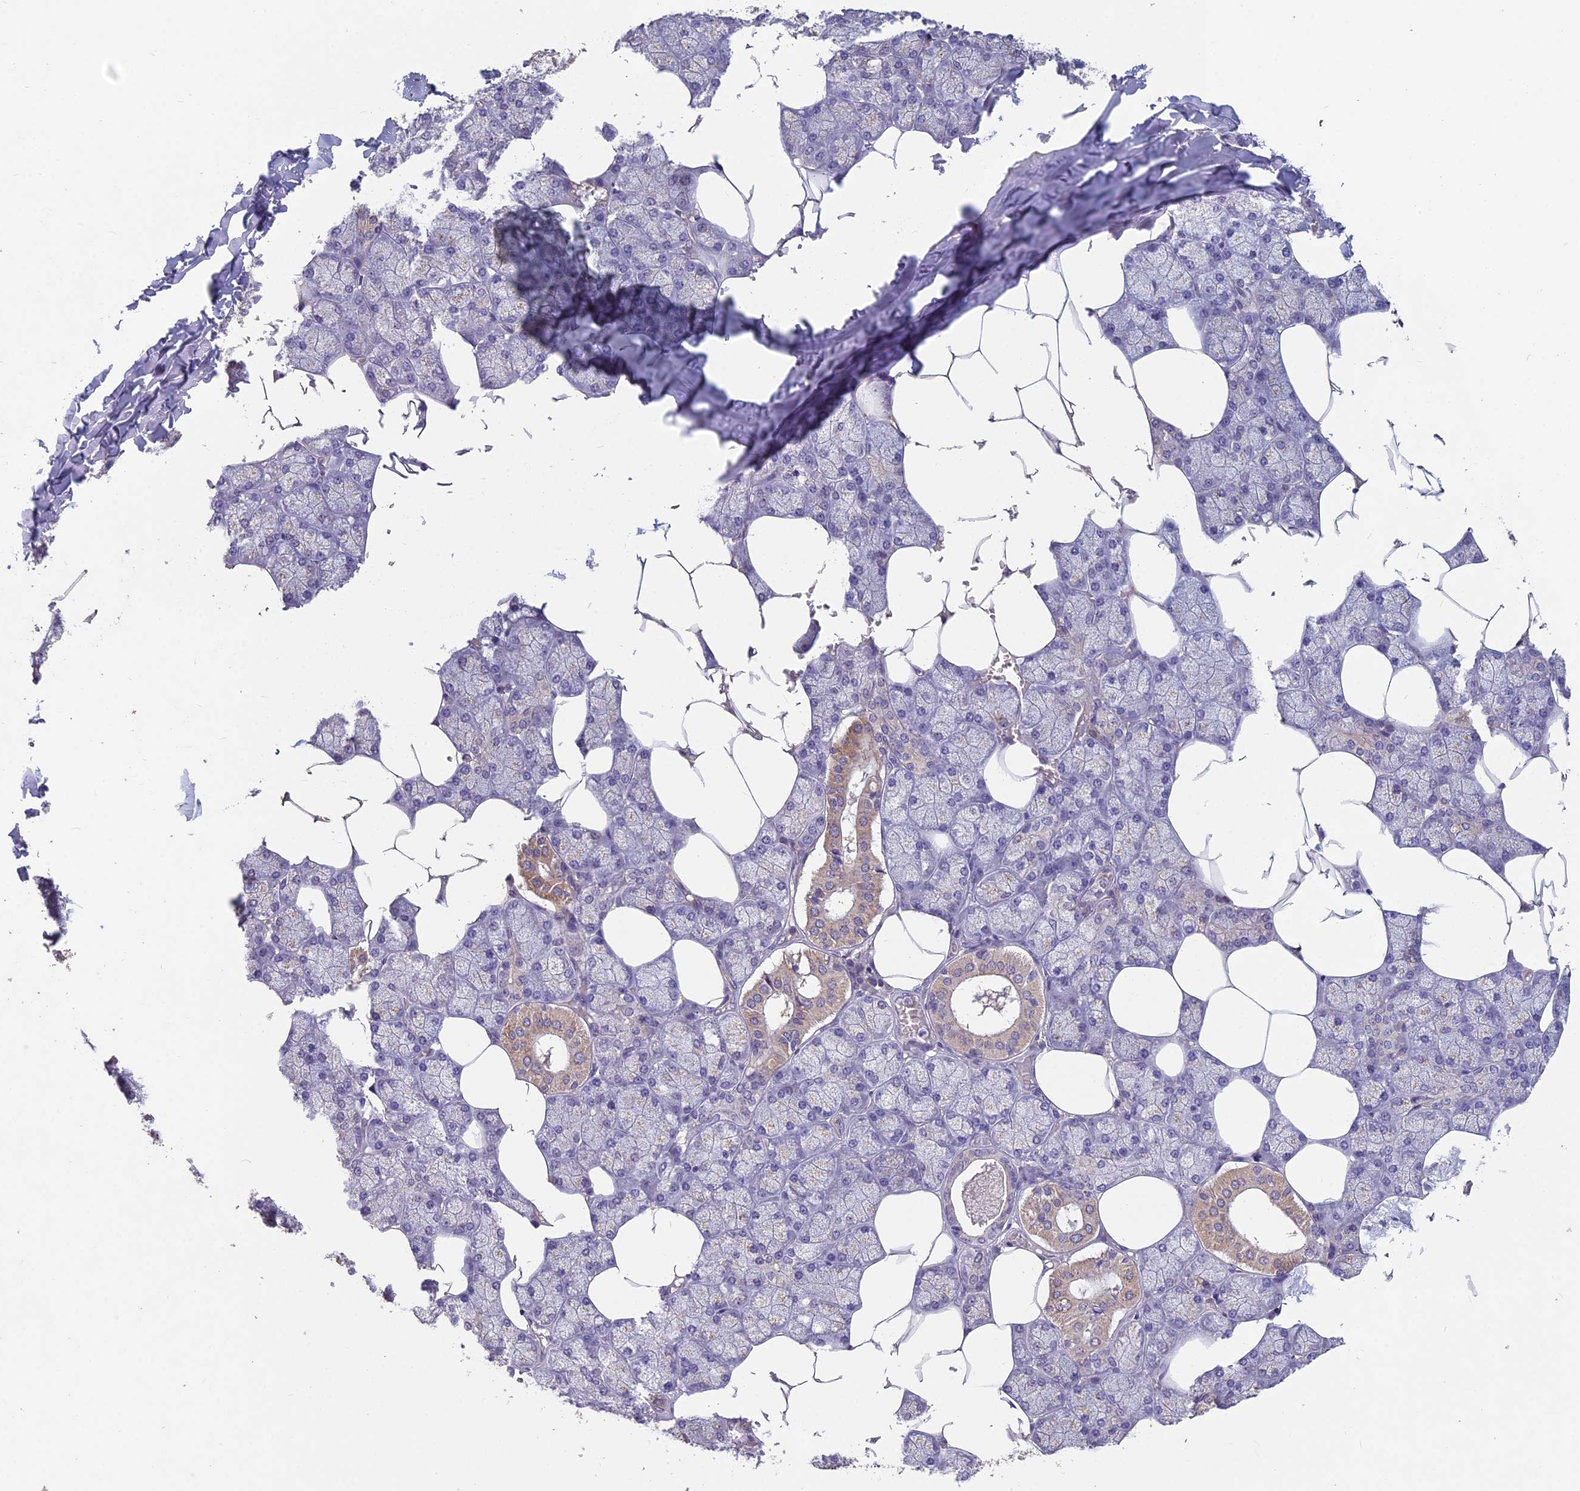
{"staining": {"intensity": "weak", "quantity": "<25%", "location": "cytoplasmic/membranous"}, "tissue": "salivary gland", "cell_type": "Glandular cells", "image_type": "normal", "snomed": [{"axis": "morphology", "description": "Normal tissue, NOS"}, {"axis": "topography", "description": "Salivary gland"}], "caption": "IHC image of unremarkable human salivary gland stained for a protein (brown), which displays no positivity in glandular cells.", "gene": "CEACAM16", "patient": {"sex": "male", "age": 62}}